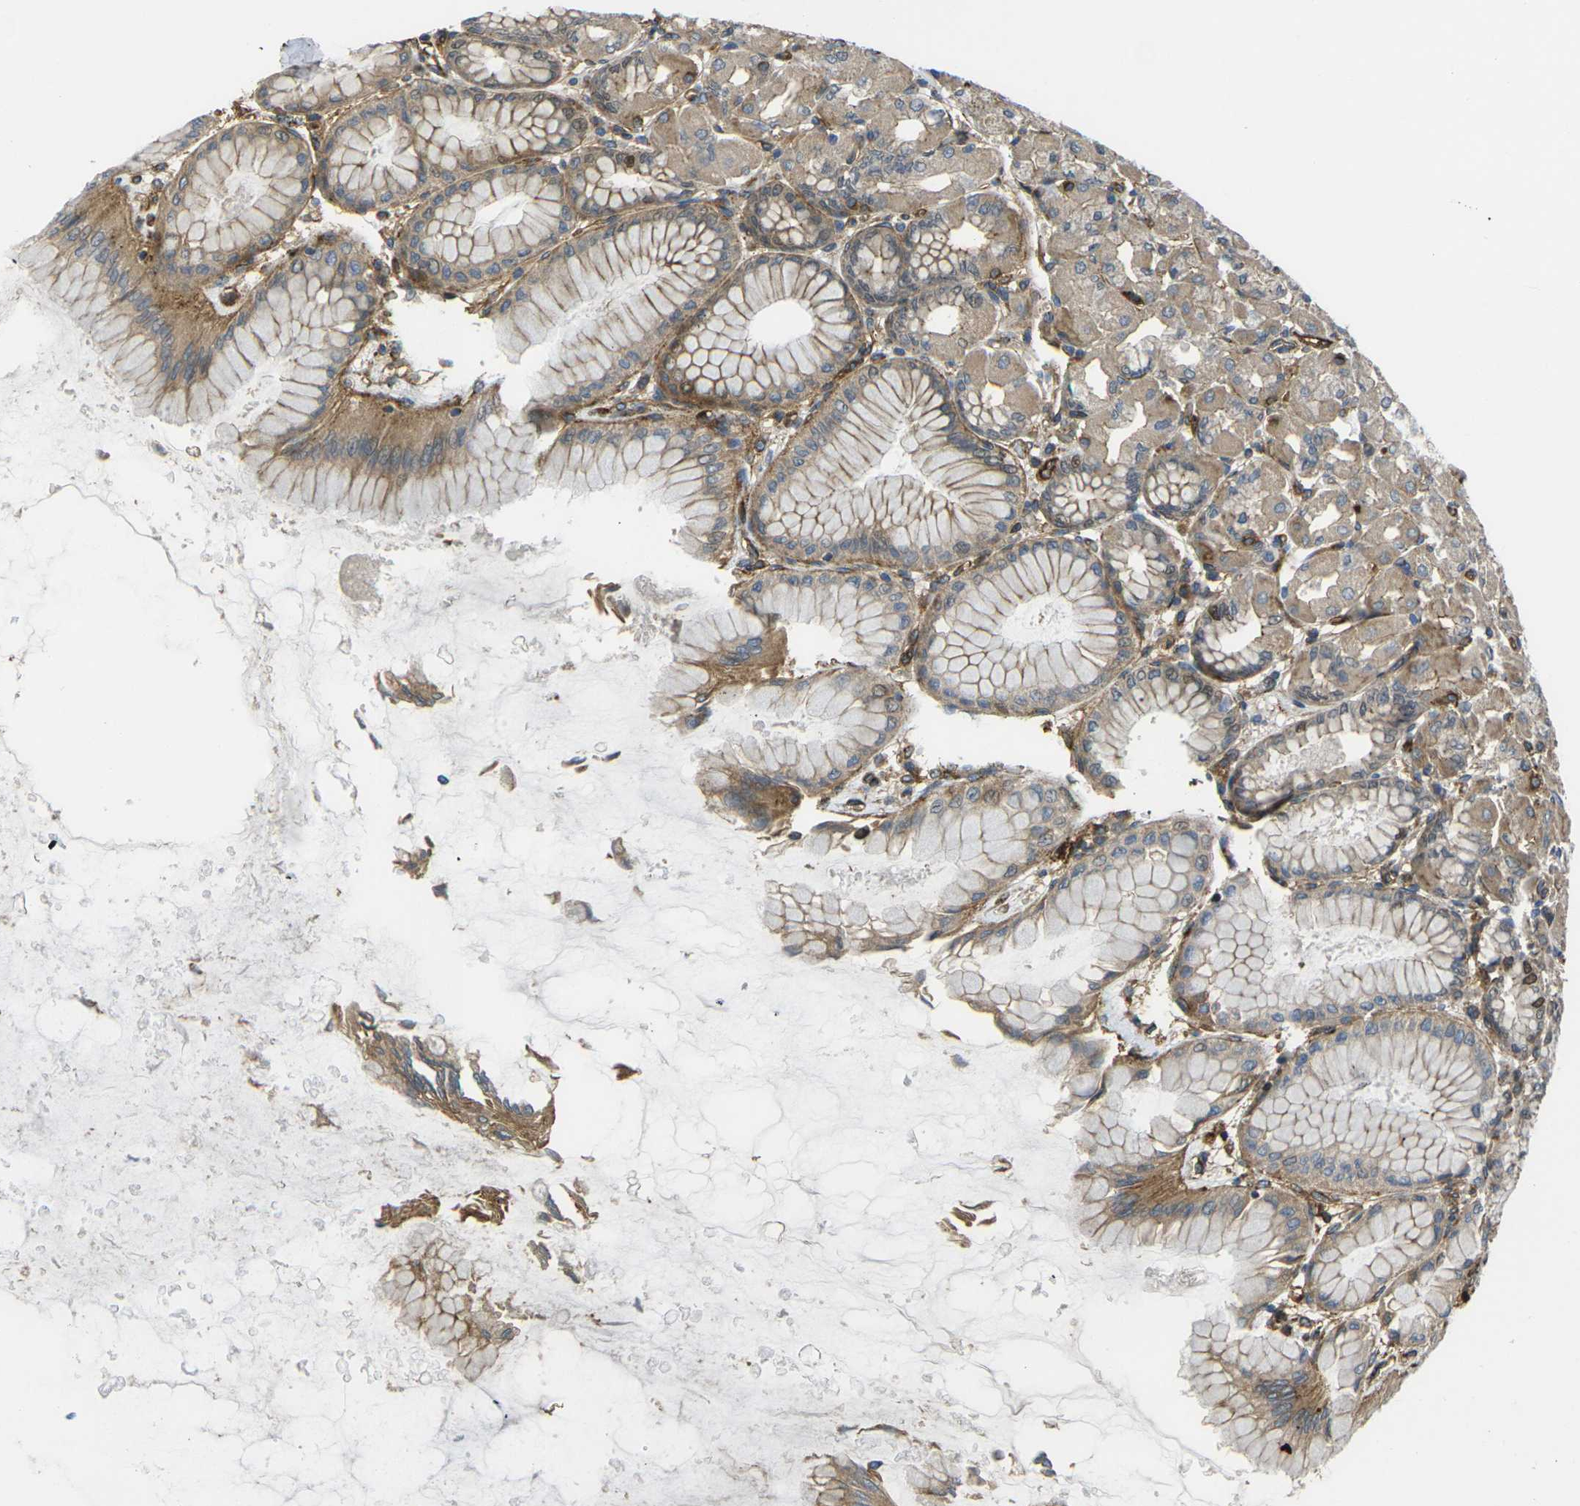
{"staining": {"intensity": "moderate", "quantity": ">75%", "location": "cytoplasmic/membranous,nuclear"}, "tissue": "stomach", "cell_type": "Glandular cells", "image_type": "normal", "snomed": [{"axis": "morphology", "description": "Normal tissue, NOS"}, {"axis": "topography", "description": "Stomach, upper"}], "caption": "The image displays a brown stain indicating the presence of a protein in the cytoplasmic/membranous,nuclear of glandular cells in stomach.", "gene": "ECE1", "patient": {"sex": "female", "age": 56}}